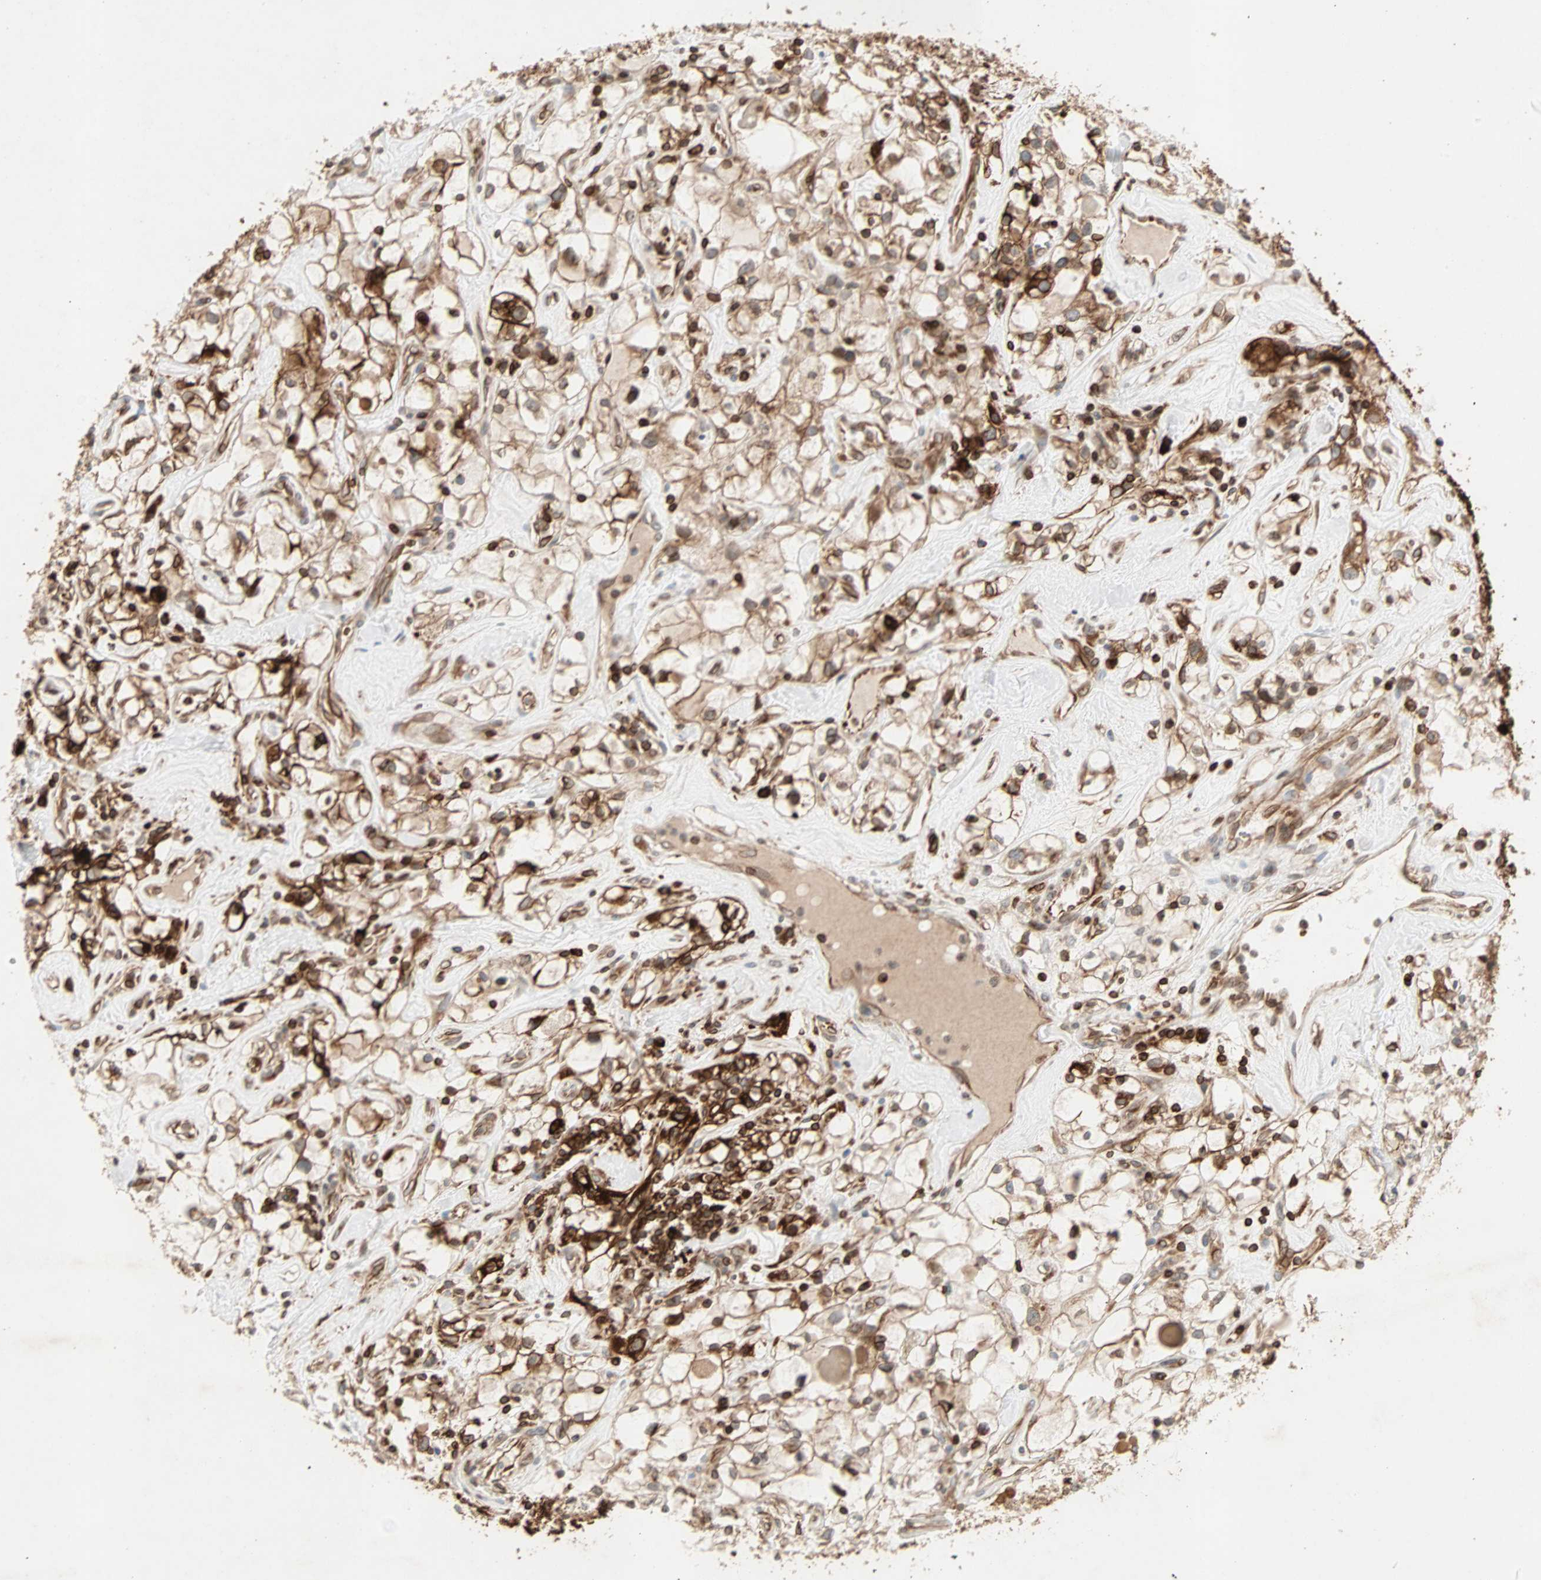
{"staining": {"intensity": "strong", "quantity": ">75%", "location": "cytoplasmic/membranous,nuclear"}, "tissue": "renal cancer", "cell_type": "Tumor cells", "image_type": "cancer", "snomed": [{"axis": "morphology", "description": "Adenocarcinoma, NOS"}, {"axis": "topography", "description": "Kidney"}], "caption": "Renal cancer (adenocarcinoma) stained with IHC displays strong cytoplasmic/membranous and nuclear positivity in approximately >75% of tumor cells. (Stains: DAB in brown, nuclei in blue, Microscopy: brightfield microscopy at high magnification).", "gene": "TAPBP", "patient": {"sex": "female", "age": 60}}